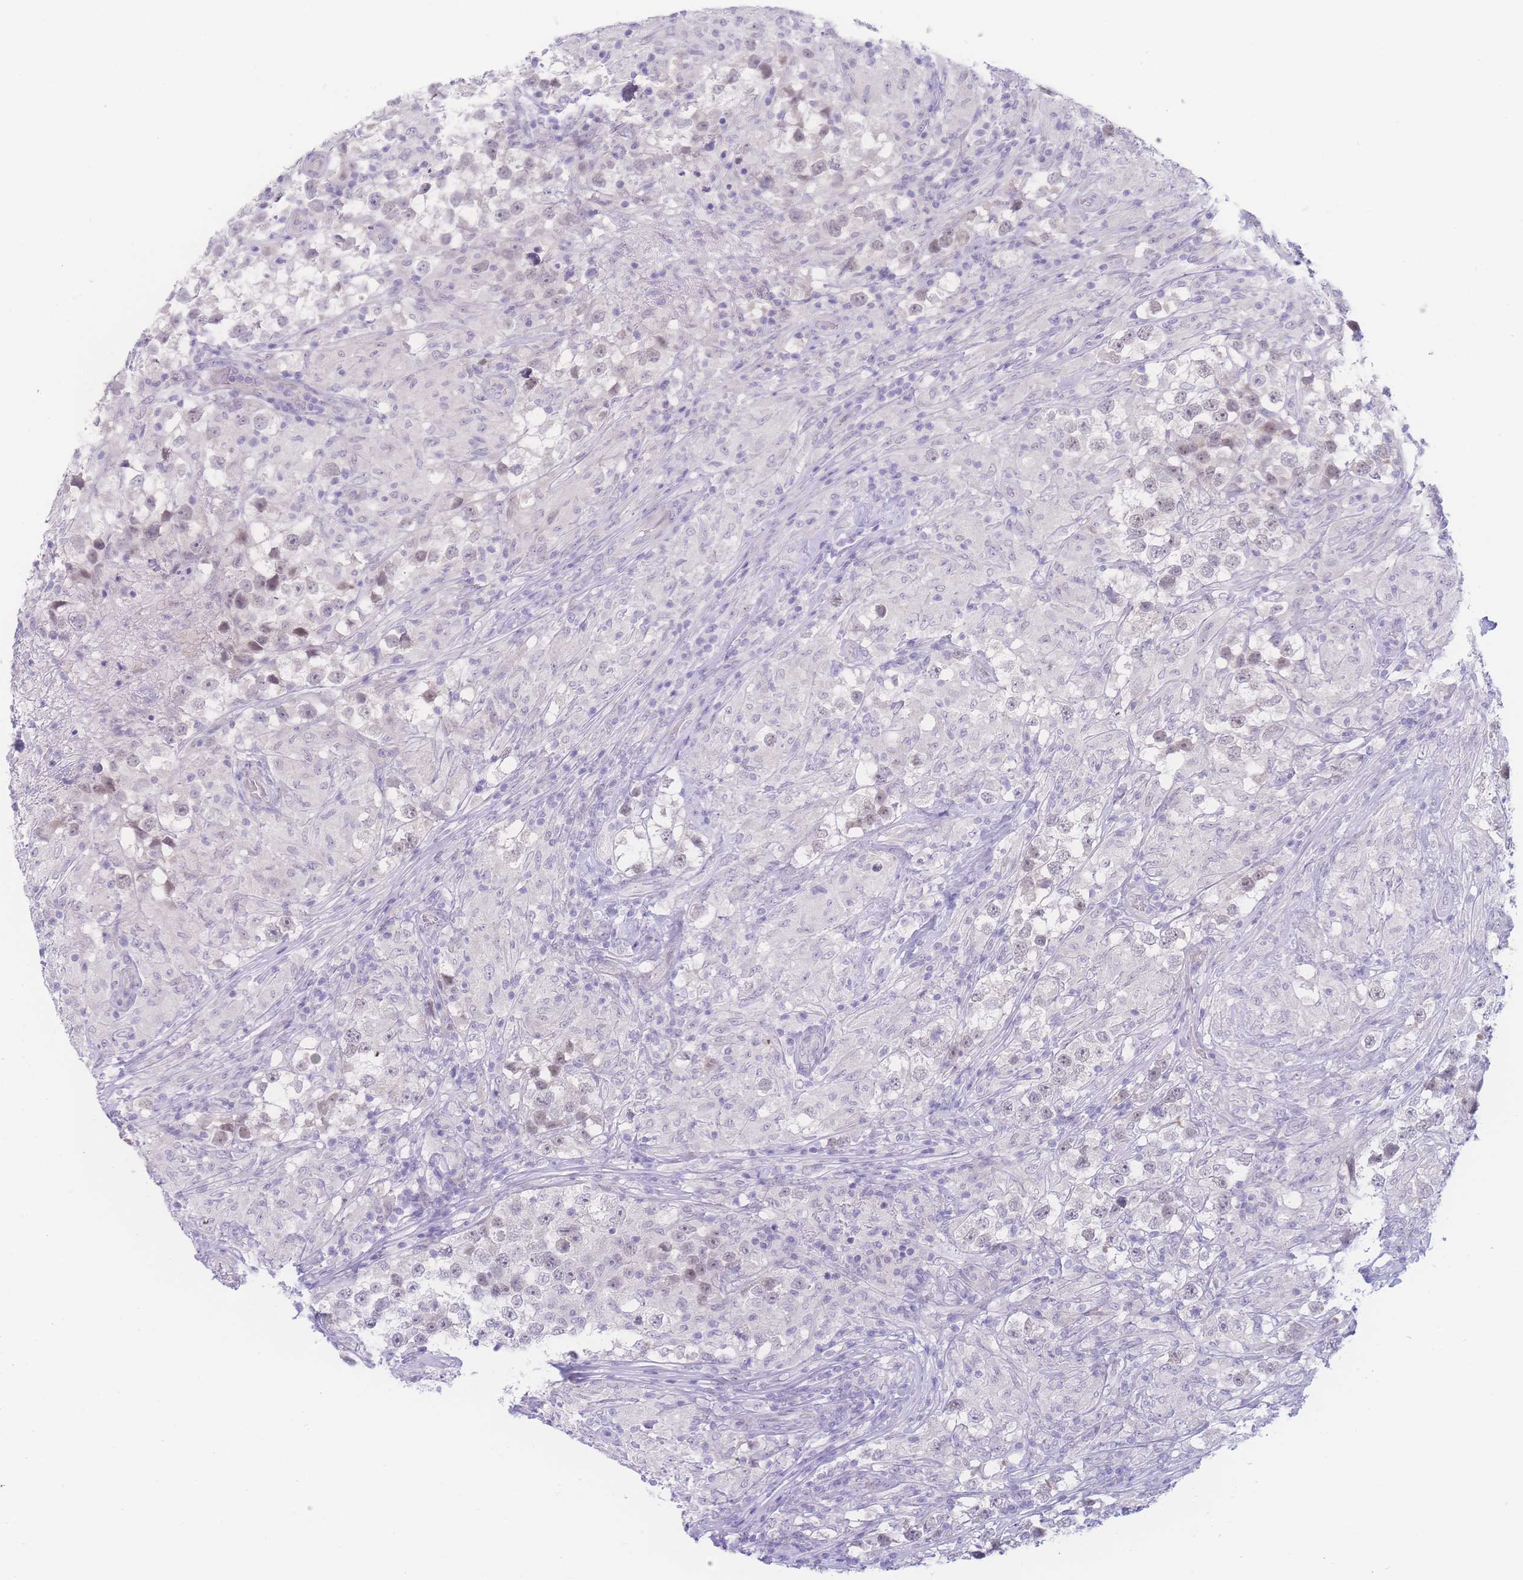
{"staining": {"intensity": "negative", "quantity": "none", "location": "none"}, "tissue": "testis cancer", "cell_type": "Tumor cells", "image_type": "cancer", "snomed": [{"axis": "morphology", "description": "Seminoma, NOS"}, {"axis": "topography", "description": "Testis"}], "caption": "A photomicrograph of human testis cancer is negative for staining in tumor cells. The staining is performed using DAB brown chromogen with nuclei counter-stained in using hematoxylin.", "gene": "PRSS22", "patient": {"sex": "male", "age": 46}}